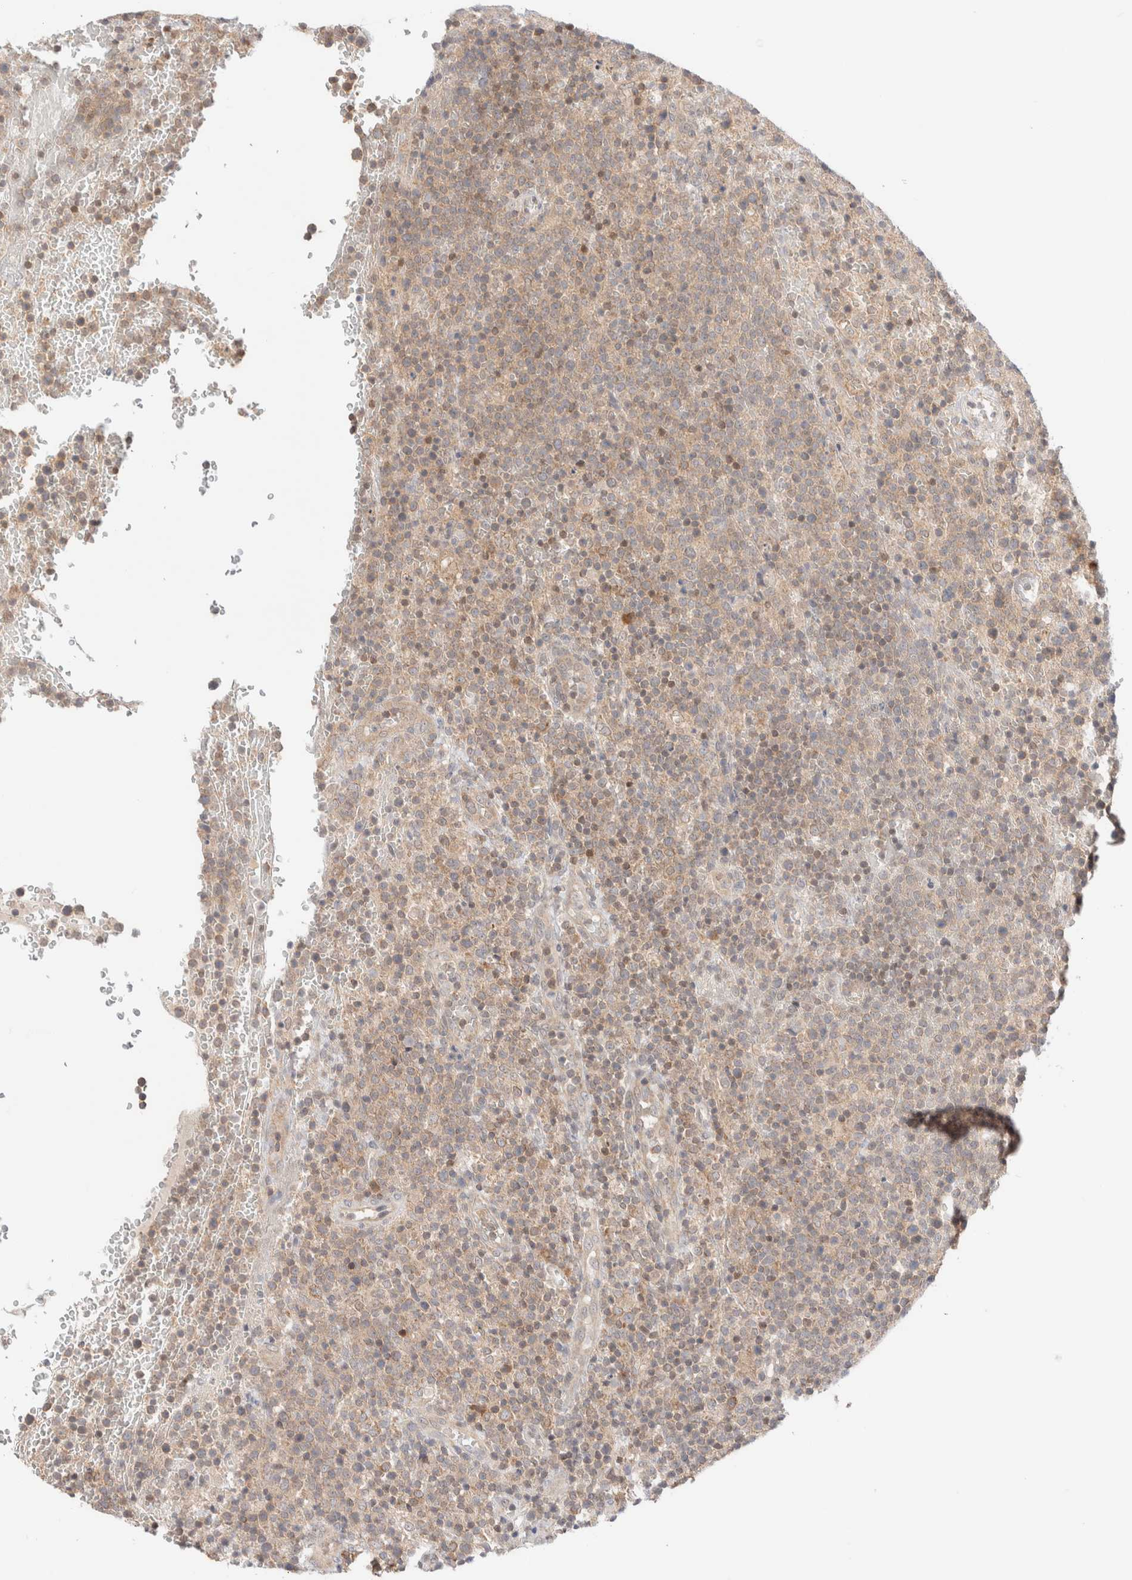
{"staining": {"intensity": "weak", "quantity": "25%-75%", "location": "cytoplasmic/membranous"}, "tissue": "lymphoma", "cell_type": "Tumor cells", "image_type": "cancer", "snomed": [{"axis": "morphology", "description": "Malignant lymphoma, non-Hodgkin's type, High grade"}, {"axis": "topography", "description": "Lymph node"}], "caption": "Immunohistochemistry of lymphoma displays low levels of weak cytoplasmic/membranous expression in approximately 25%-75% of tumor cells. (DAB (3,3'-diaminobenzidine) IHC with brightfield microscopy, high magnification).", "gene": "XKR4", "patient": {"sex": "male", "age": 61}}